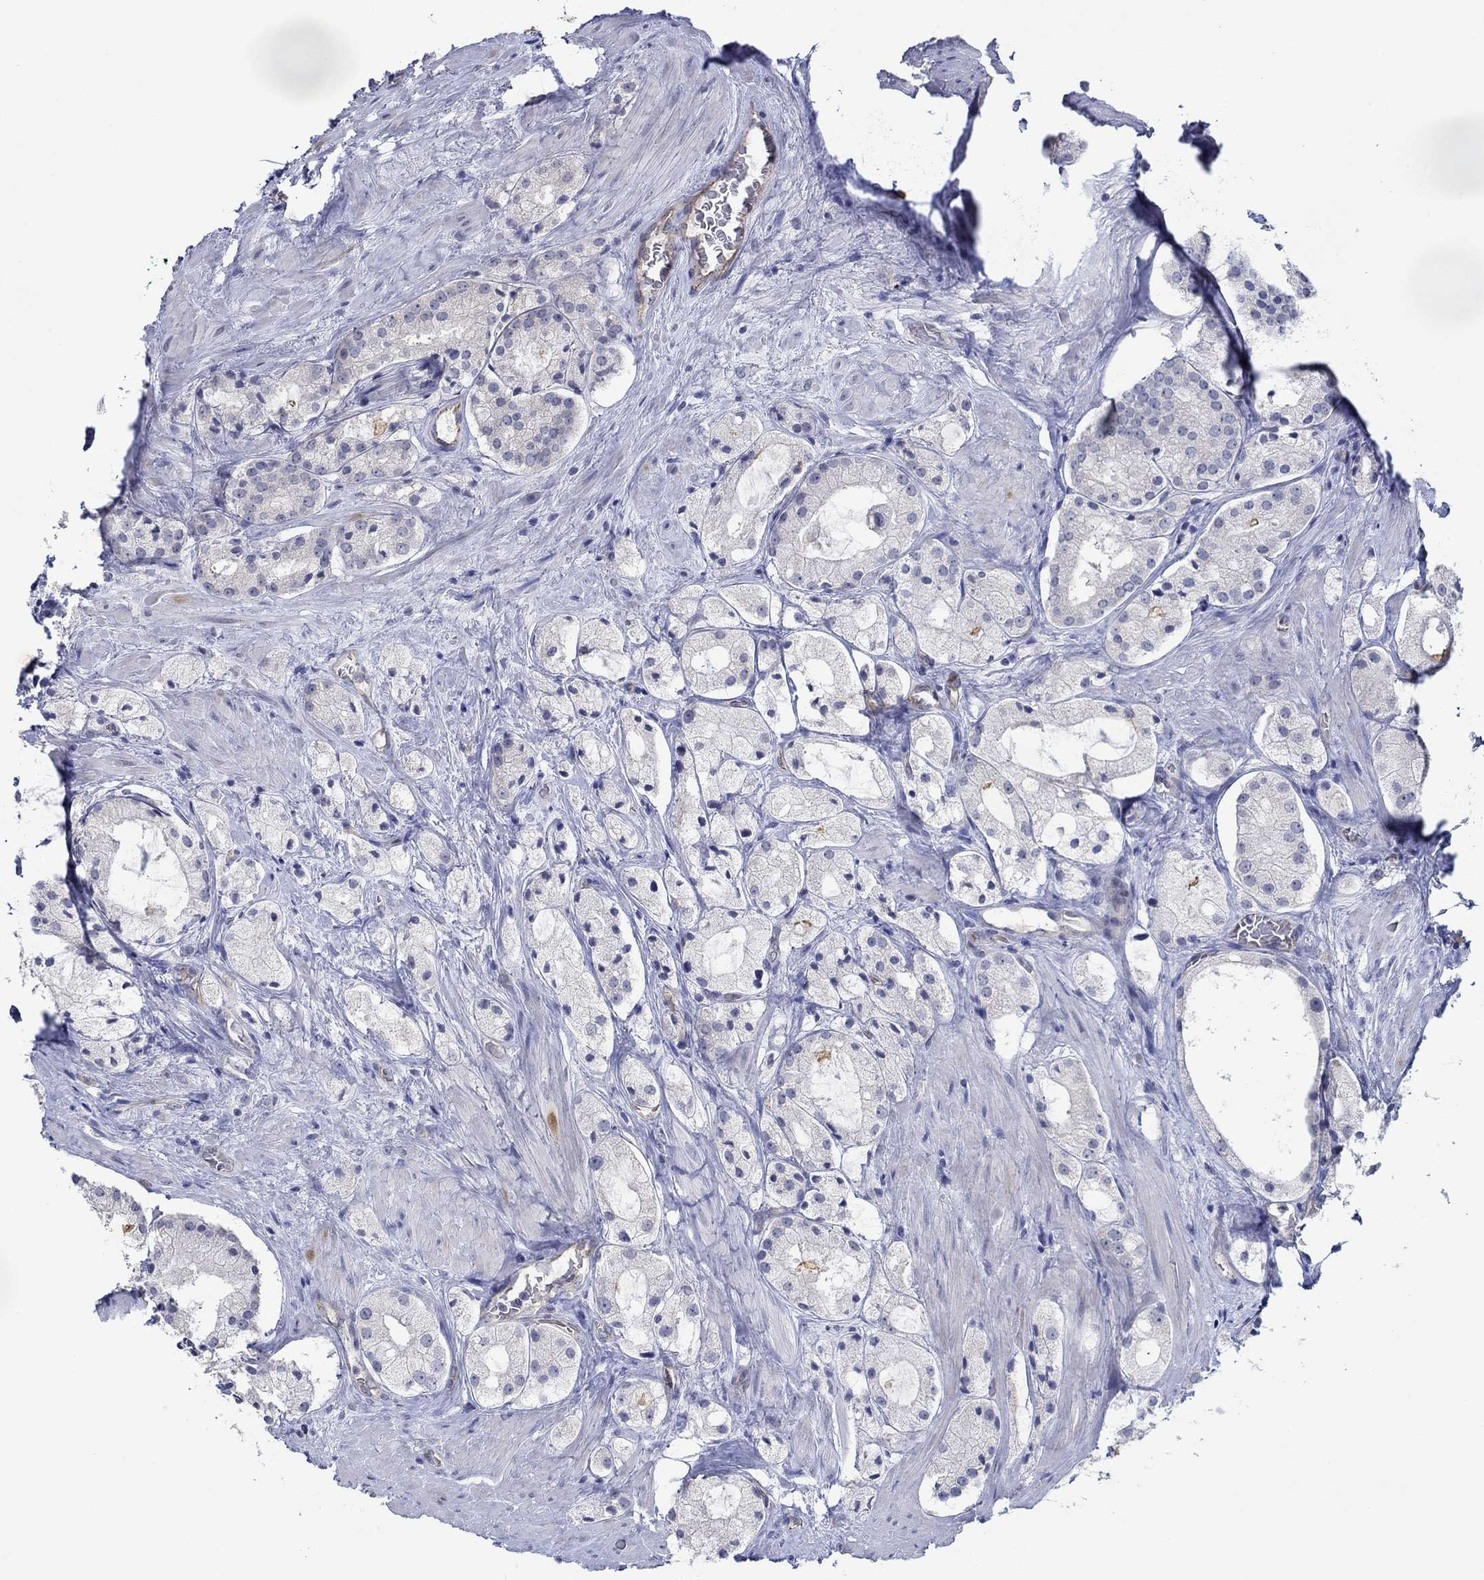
{"staining": {"intensity": "negative", "quantity": "none", "location": "none"}, "tissue": "prostate cancer", "cell_type": "Tumor cells", "image_type": "cancer", "snomed": [{"axis": "morphology", "description": "Adenocarcinoma, NOS"}, {"axis": "morphology", "description": "Adenocarcinoma, High grade"}, {"axis": "topography", "description": "Prostate"}], "caption": "There is no significant staining in tumor cells of prostate cancer (adenocarcinoma). (DAB IHC, high magnification).", "gene": "GJA5", "patient": {"sex": "male", "age": 64}}